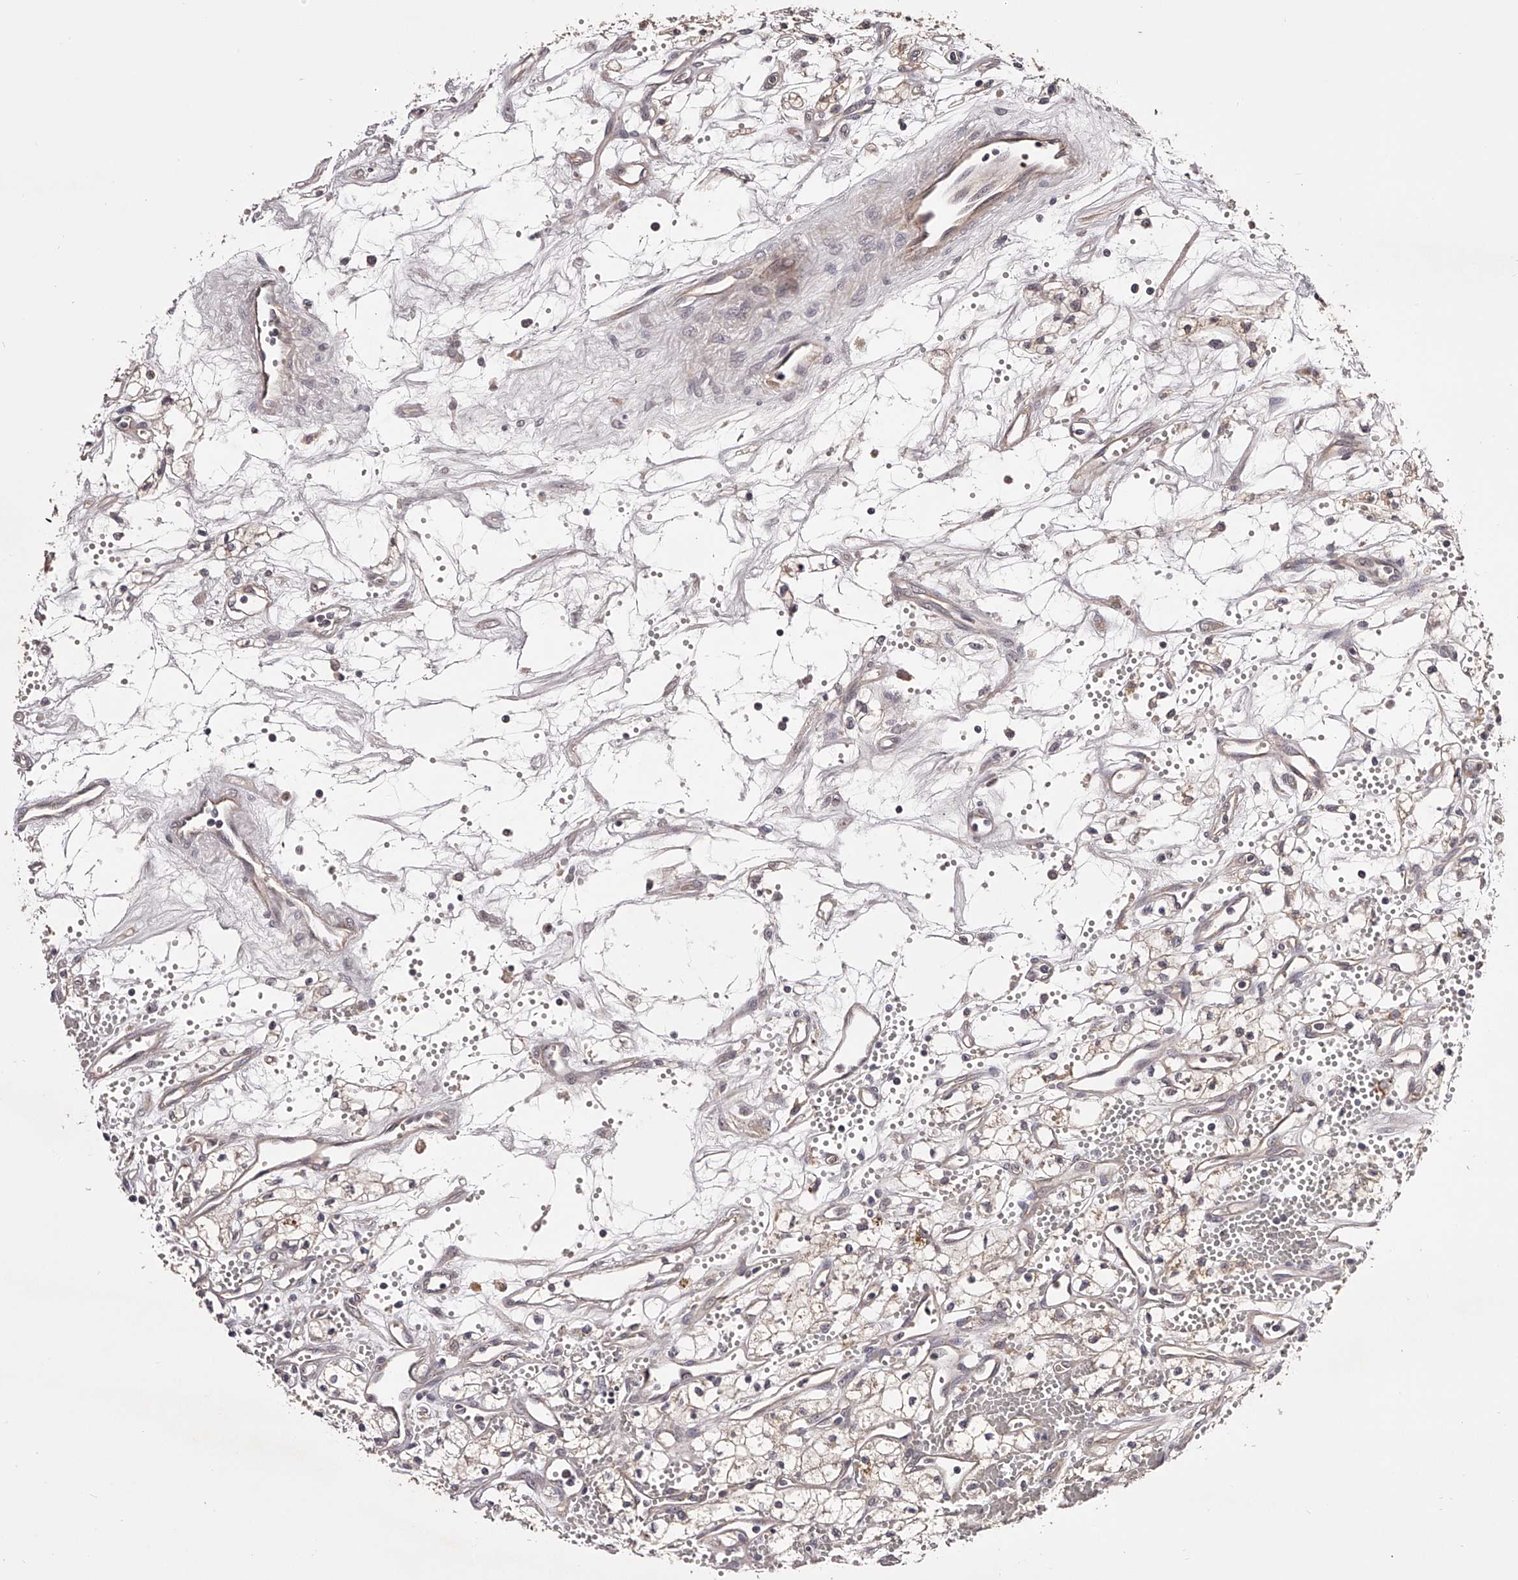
{"staining": {"intensity": "weak", "quantity": "25%-75%", "location": "cytoplasmic/membranous"}, "tissue": "renal cancer", "cell_type": "Tumor cells", "image_type": "cancer", "snomed": [{"axis": "morphology", "description": "Adenocarcinoma, NOS"}, {"axis": "topography", "description": "Kidney"}], "caption": "Immunohistochemistry micrograph of renal cancer stained for a protein (brown), which shows low levels of weak cytoplasmic/membranous staining in approximately 25%-75% of tumor cells.", "gene": "ODF2L", "patient": {"sex": "male", "age": 59}}